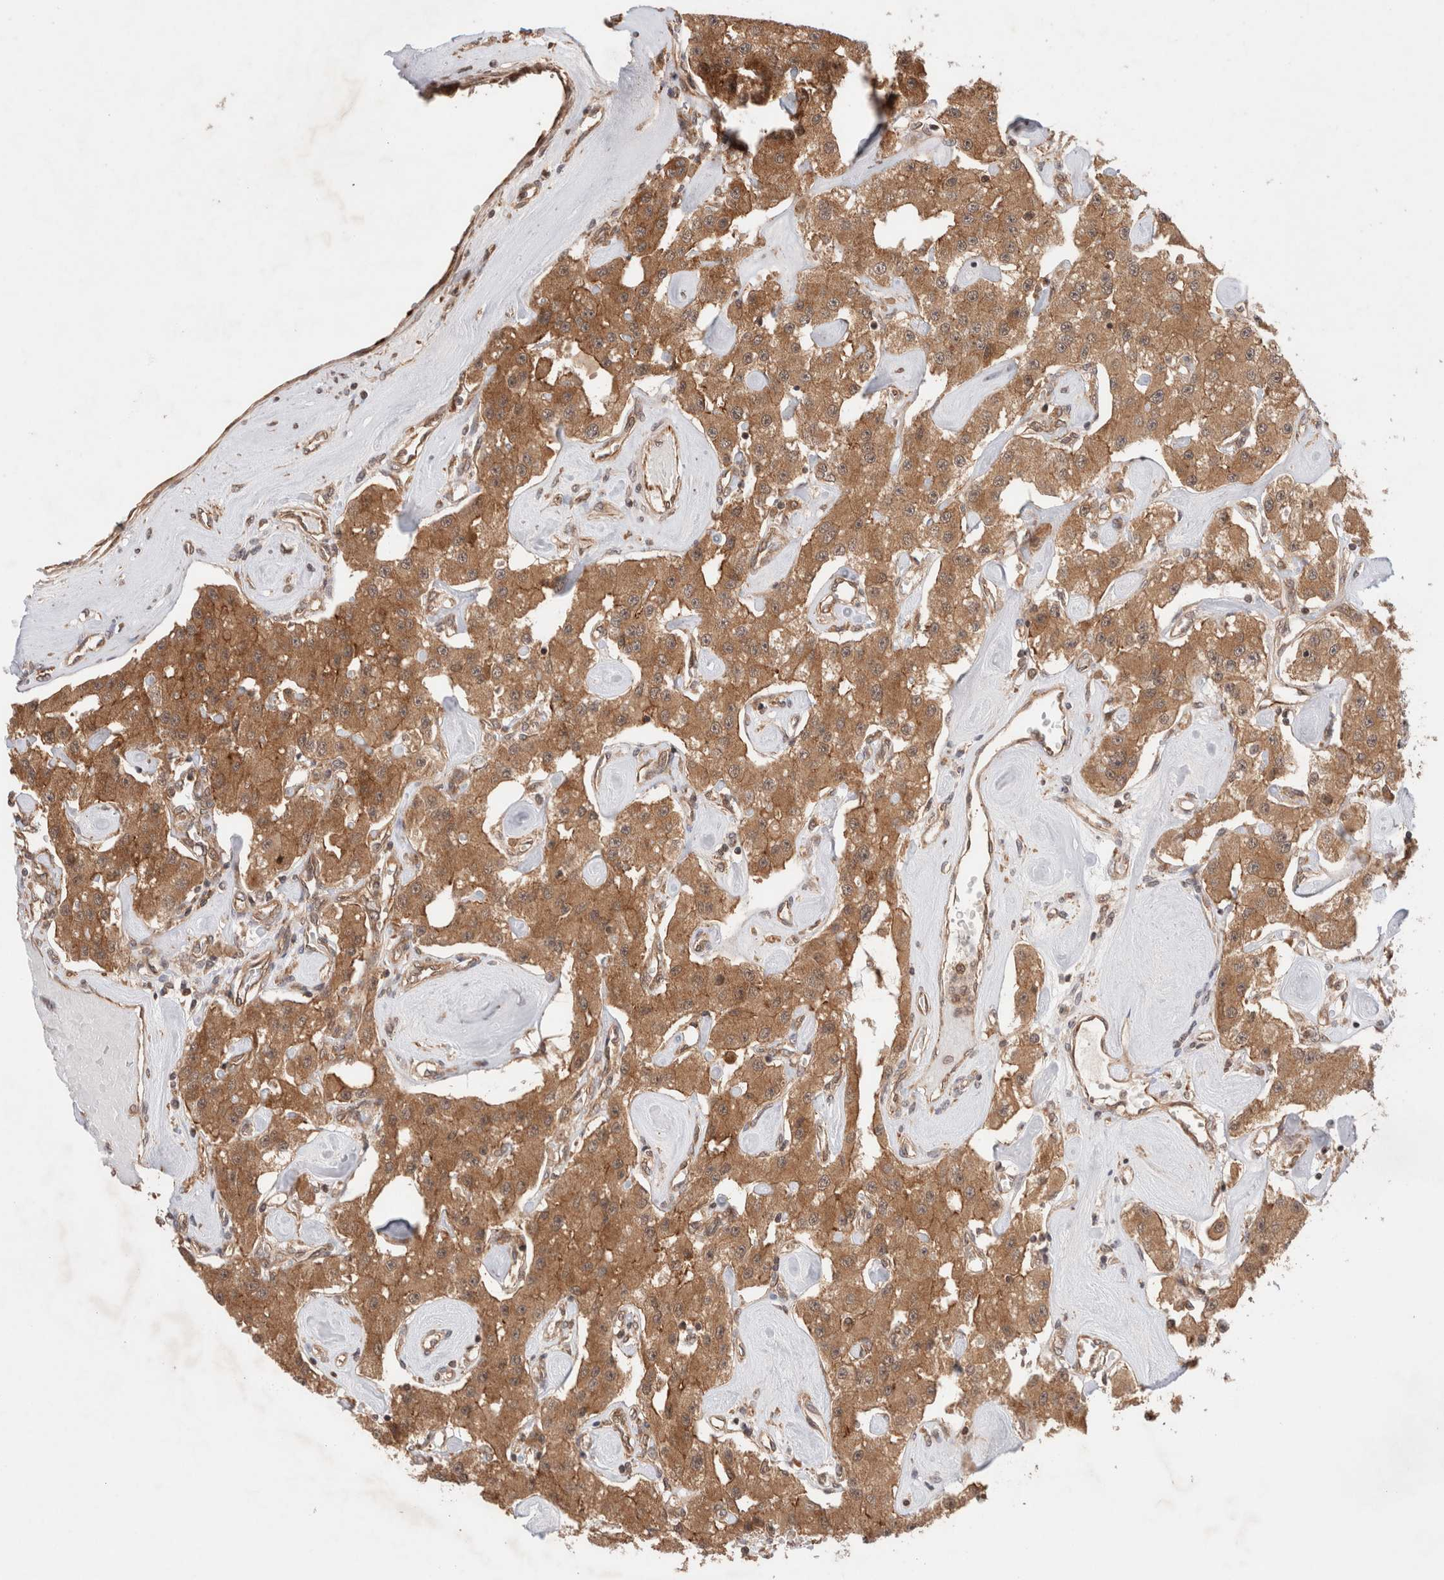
{"staining": {"intensity": "moderate", "quantity": ">75%", "location": "cytoplasmic/membranous"}, "tissue": "carcinoid", "cell_type": "Tumor cells", "image_type": "cancer", "snomed": [{"axis": "morphology", "description": "Carcinoid, malignant, NOS"}, {"axis": "topography", "description": "Pancreas"}], "caption": "Moderate cytoplasmic/membranous protein positivity is identified in about >75% of tumor cells in carcinoid (malignant).", "gene": "SIKE1", "patient": {"sex": "male", "age": 41}}